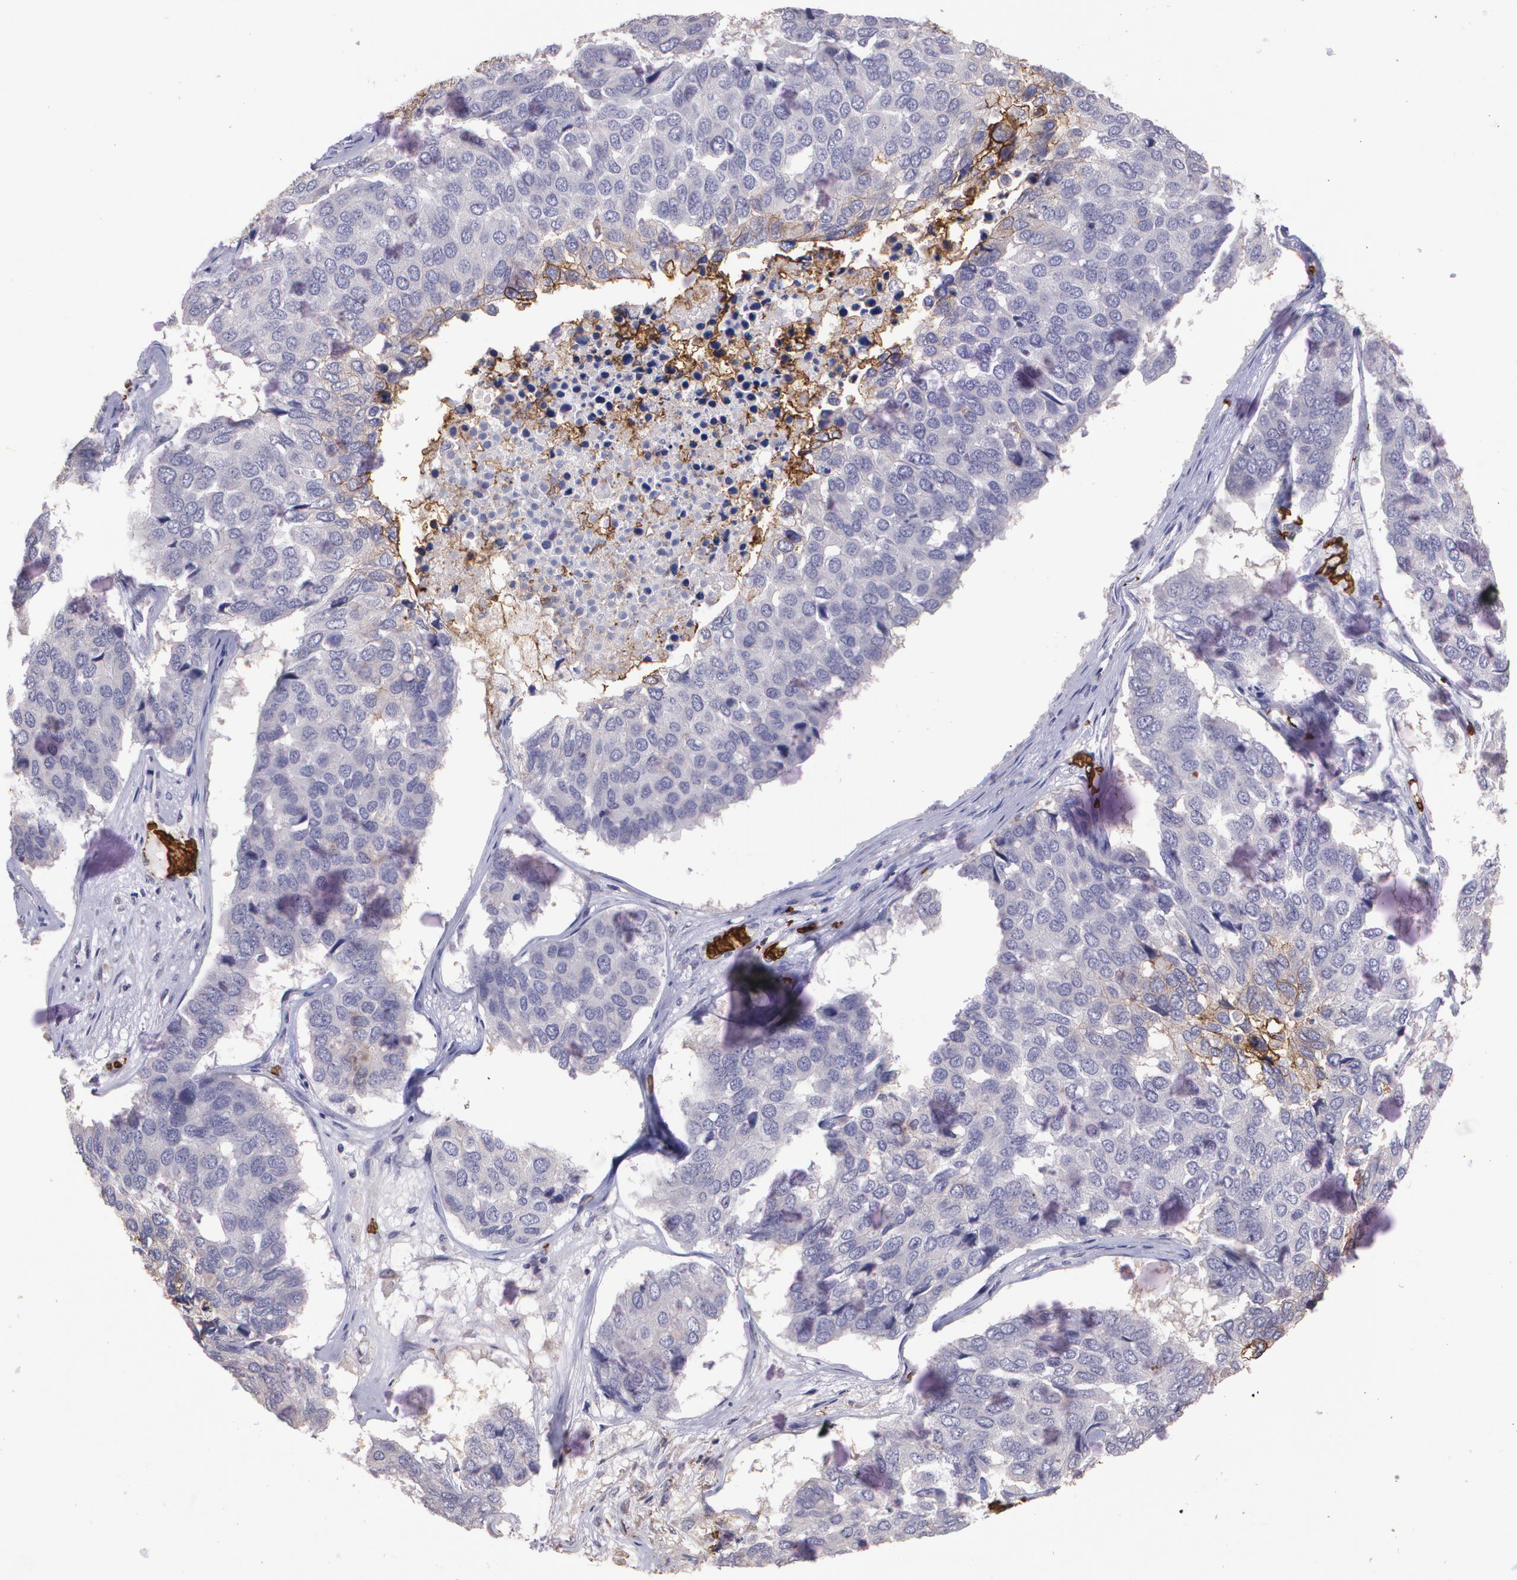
{"staining": {"intensity": "weak", "quantity": "<25%", "location": "cytoplasmic/membranous"}, "tissue": "pancreatic cancer", "cell_type": "Tumor cells", "image_type": "cancer", "snomed": [{"axis": "morphology", "description": "Adenocarcinoma, NOS"}, {"axis": "topography", "description": "Pancreas"}], "caption": "This is an immunohistochemistry (IHC) photomicrograph of human pancreatic cancer. There is no positivity in tumor cells.", "gene": "SLC2A1", "patient": {"sex": "male", "age": 50}}